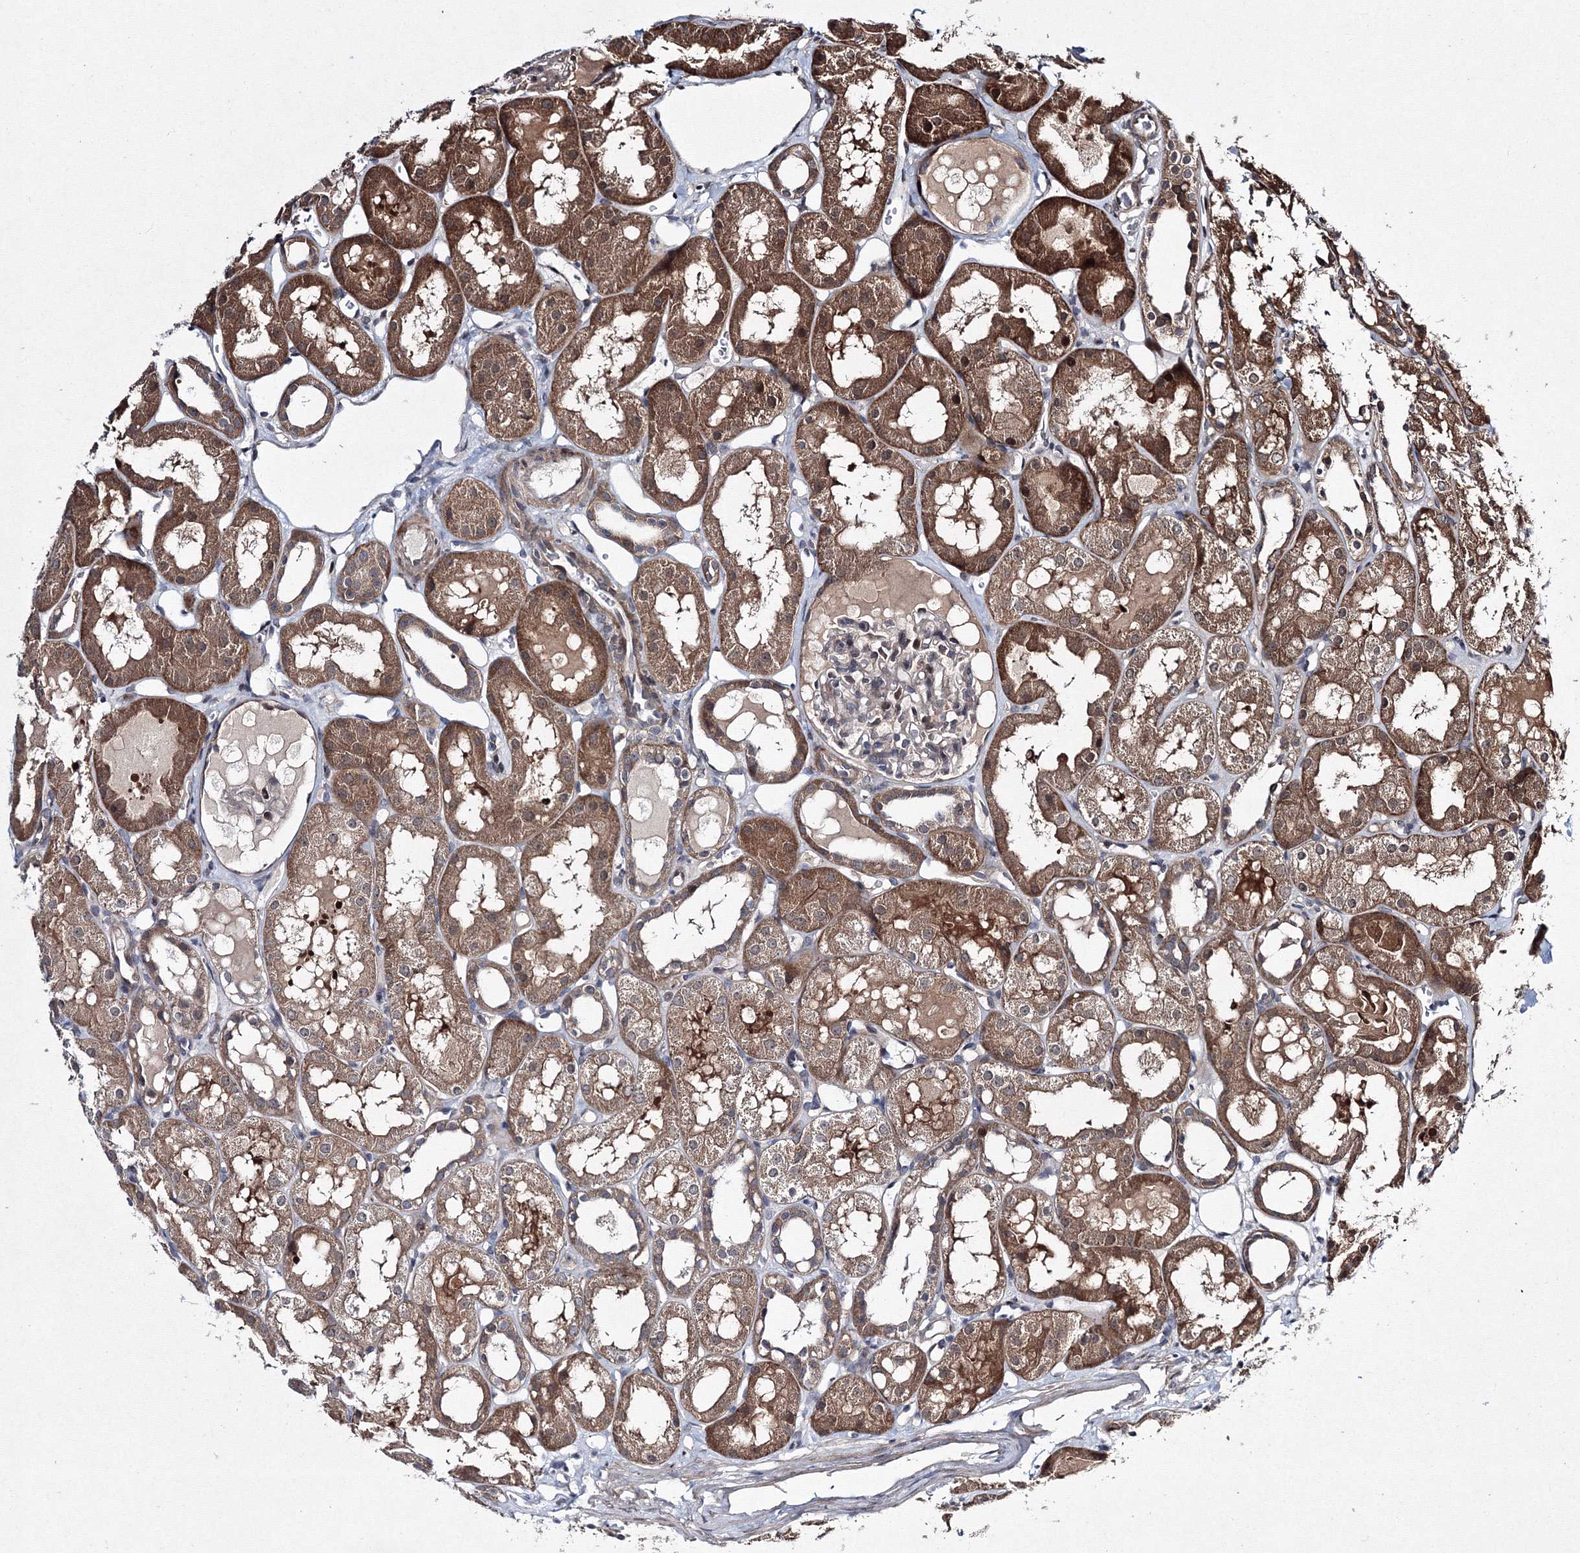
{"staining": {"intensity": "negative", "quantity": "none", "location": "none"}, "tissue": "kidney", "cell_type": "Cells in glomeruli", "image_type": "normal", "snomed": [{"axis": "morphology", "description": "Normal tissue, NOS"}, {"axis": "topography", "description": "Kidney"}, {"axis": "topography", "description": "Urinary bladder"}], "caption": "Immunohistochemistry of benign kidney exhibits no staining in cells in glomeruli.", "gene": "RANBP3L", "patient": {"sex": "male", "age": 16}}